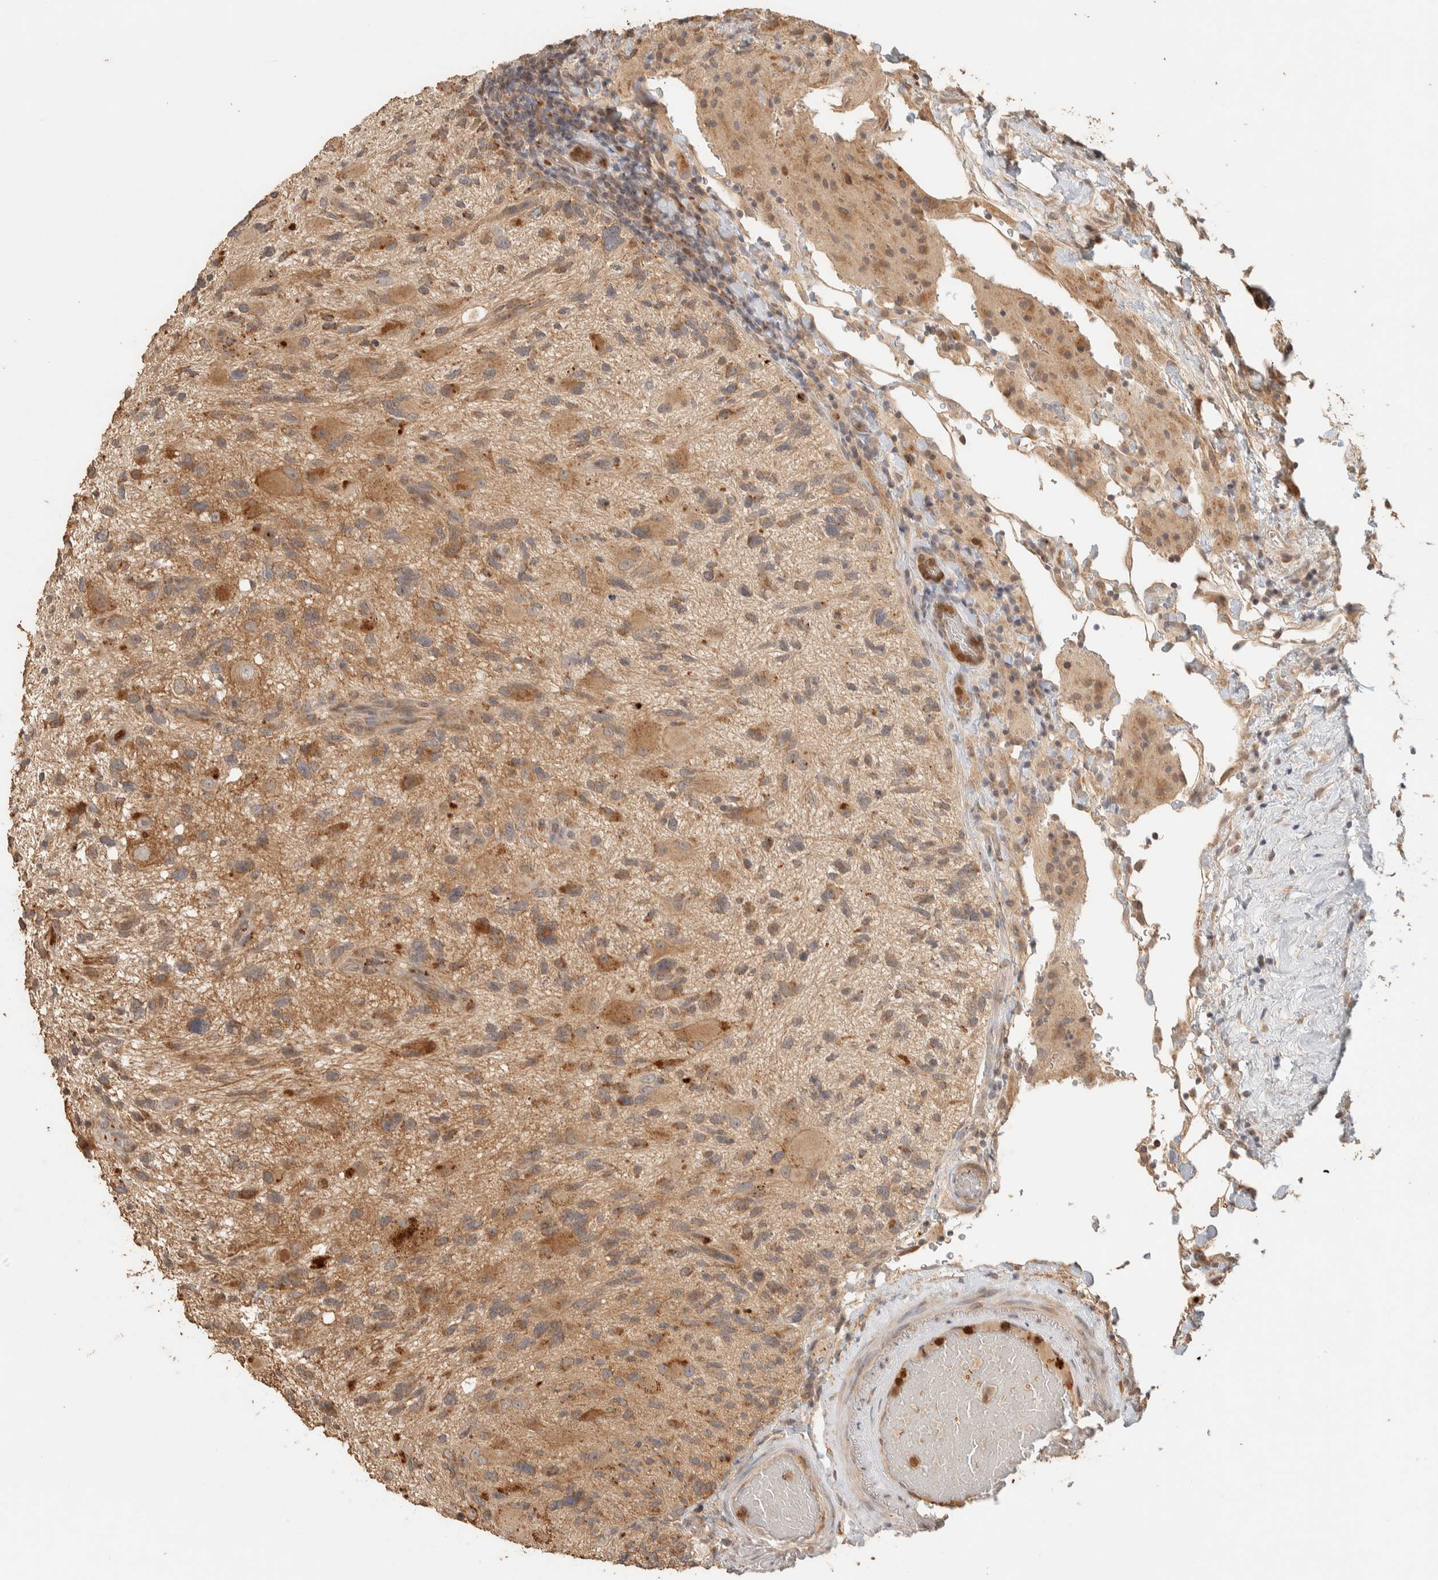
{"staining": {"intensity": "moderate", "quantity": ">75%", "location": "cytoplasmic/membranous"}, "tissue": "glioma", "cell_type": "Tumor cells", "image_type": "cancer", "snomed": [{"axis": "morphology", "description": "Glioma, malignant, High grade"}, {"axis": "topography", "description": "Brain"}], "caption": "DAB immunohistochemical staining of malignant glioma (high-grade) demonstrates moderate cytoplasmic/membranous protein positivity in approximately >75% of tumor cells.", "gene": "ITPA", "patient": {"sex": "male", "age": 33}}